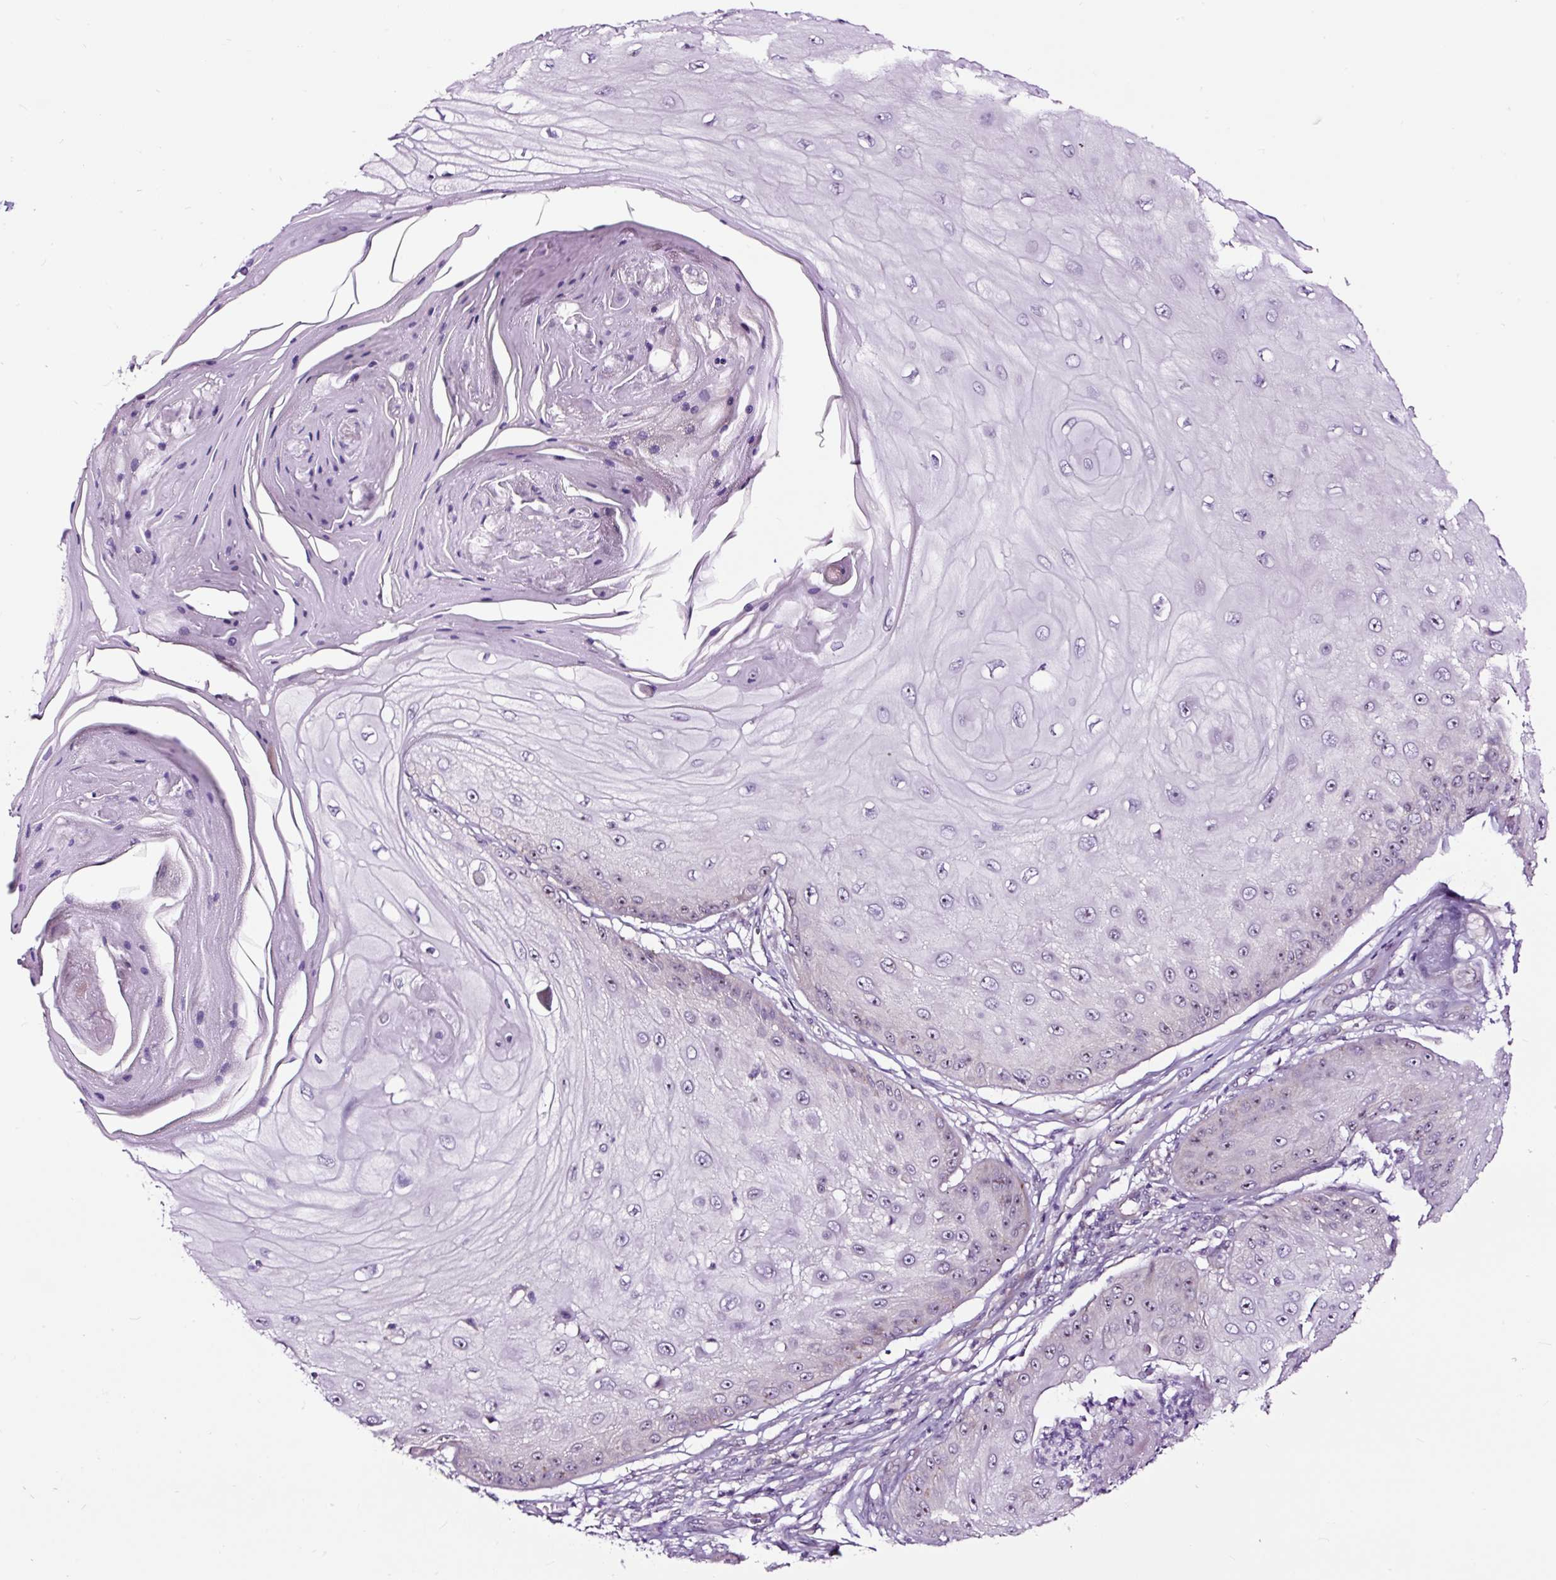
{"staining": {"intensity": "weak", "quantity": "<25%", "location": "nuclear"}, "tissue": "skin cancer", "cell_type": "Tumor cells", "image_type": "cancer", "snomed": [{"axis": "morphology", "description": "Squamous cell carcinoma, NOS"}, {"axis": "topography", "description": "Skin"}], "caption": "Tumor cells are negative for protein expression in human squamous cell carcinoma (skin). (Stains: DAB (3,3'-diaminobenzidine) immunohistochemistry with hematoxylin counter stain, Microscopy: brightfield microscopy at high magnification).", "gene": "NOM1", "patient": {"sex": "male", "age": 70}}